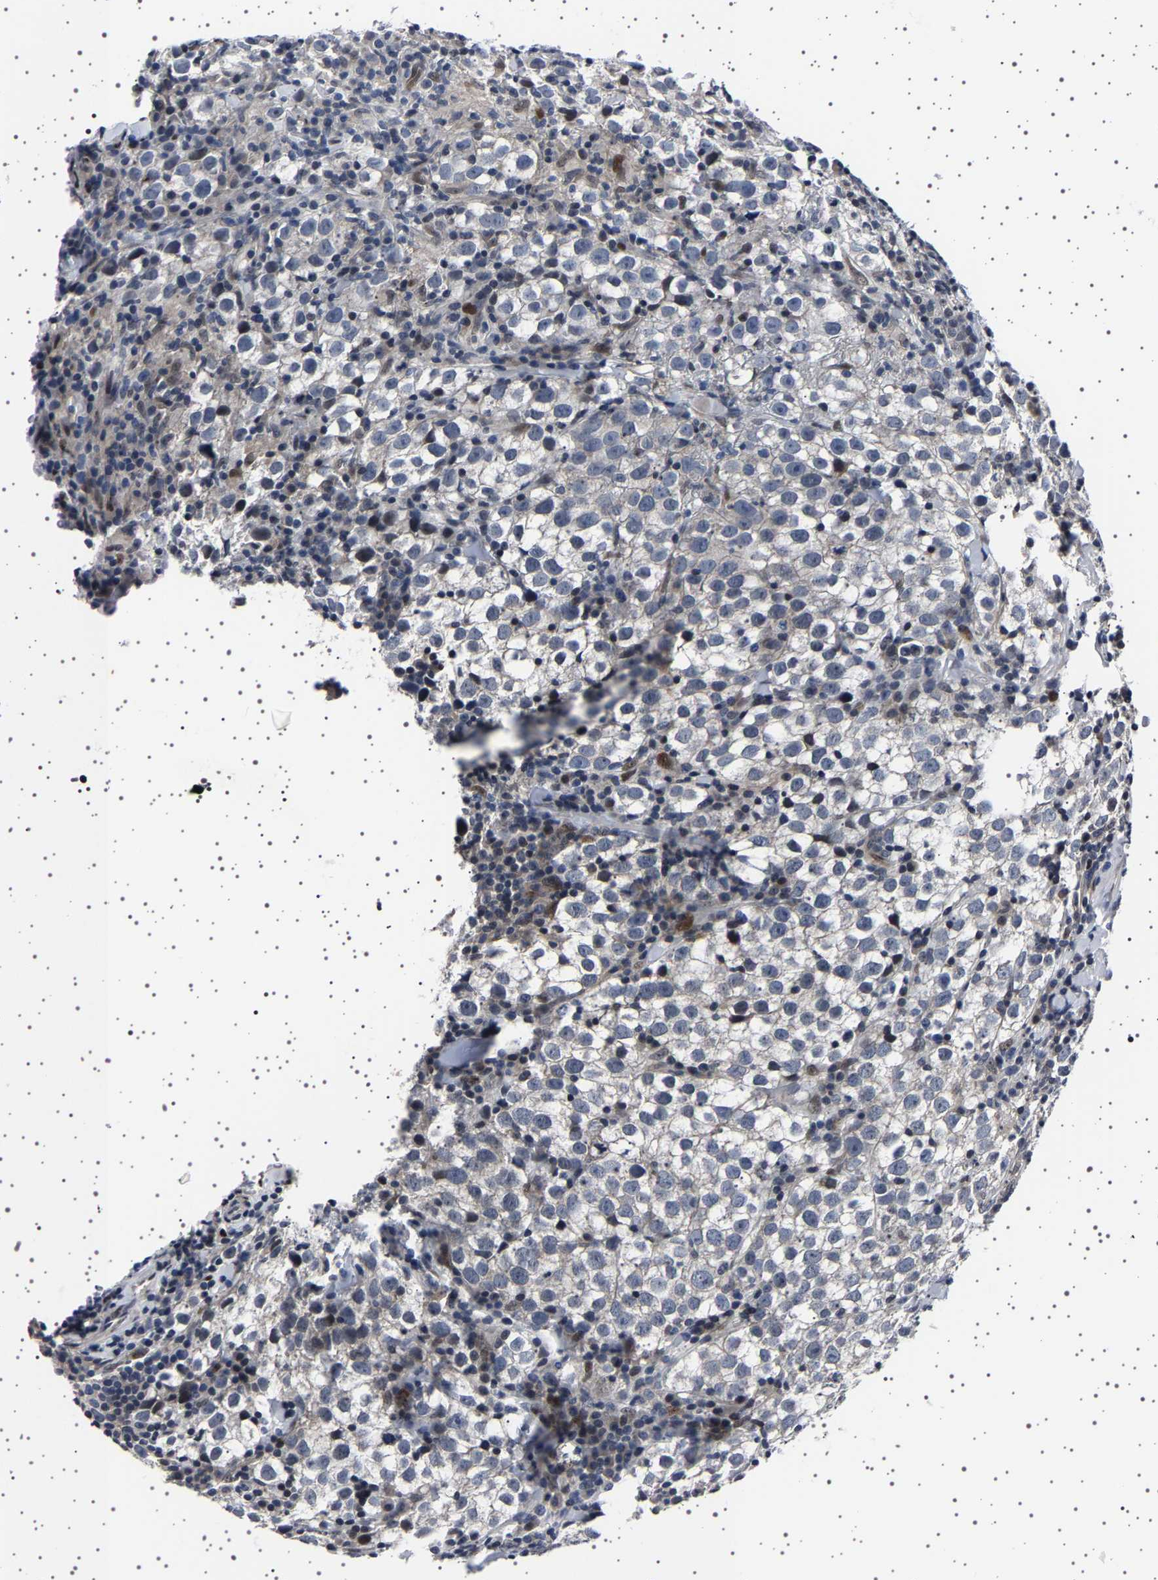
{"staining": {"intensity": "negative", "quantity": "none", "location": "none"}, "tissue": "testis cancer", "cell_type": "Tumor cells", "image_type": "cancer", "snomed": [{"axis": "morphology", "description": "Seminoma, NOS"}, {"axis": "morphology", "description": "Carcinoma, Embryonal, NOS"}, {"axis": "topography", "description": "Testis"}], "caption": "High magnification brightfield microscopy of testis cancer (seminoma) stained with DAB (brown) and counterstained with hematoxylin (blue): tumor cells show no significant expression. (DAB (3,3'-diaminobenzidine) IHC visualized using brightfield microscopy, high magnification).", "gene": "PAK5", "patient": {"sex": "male", "age": 36}}